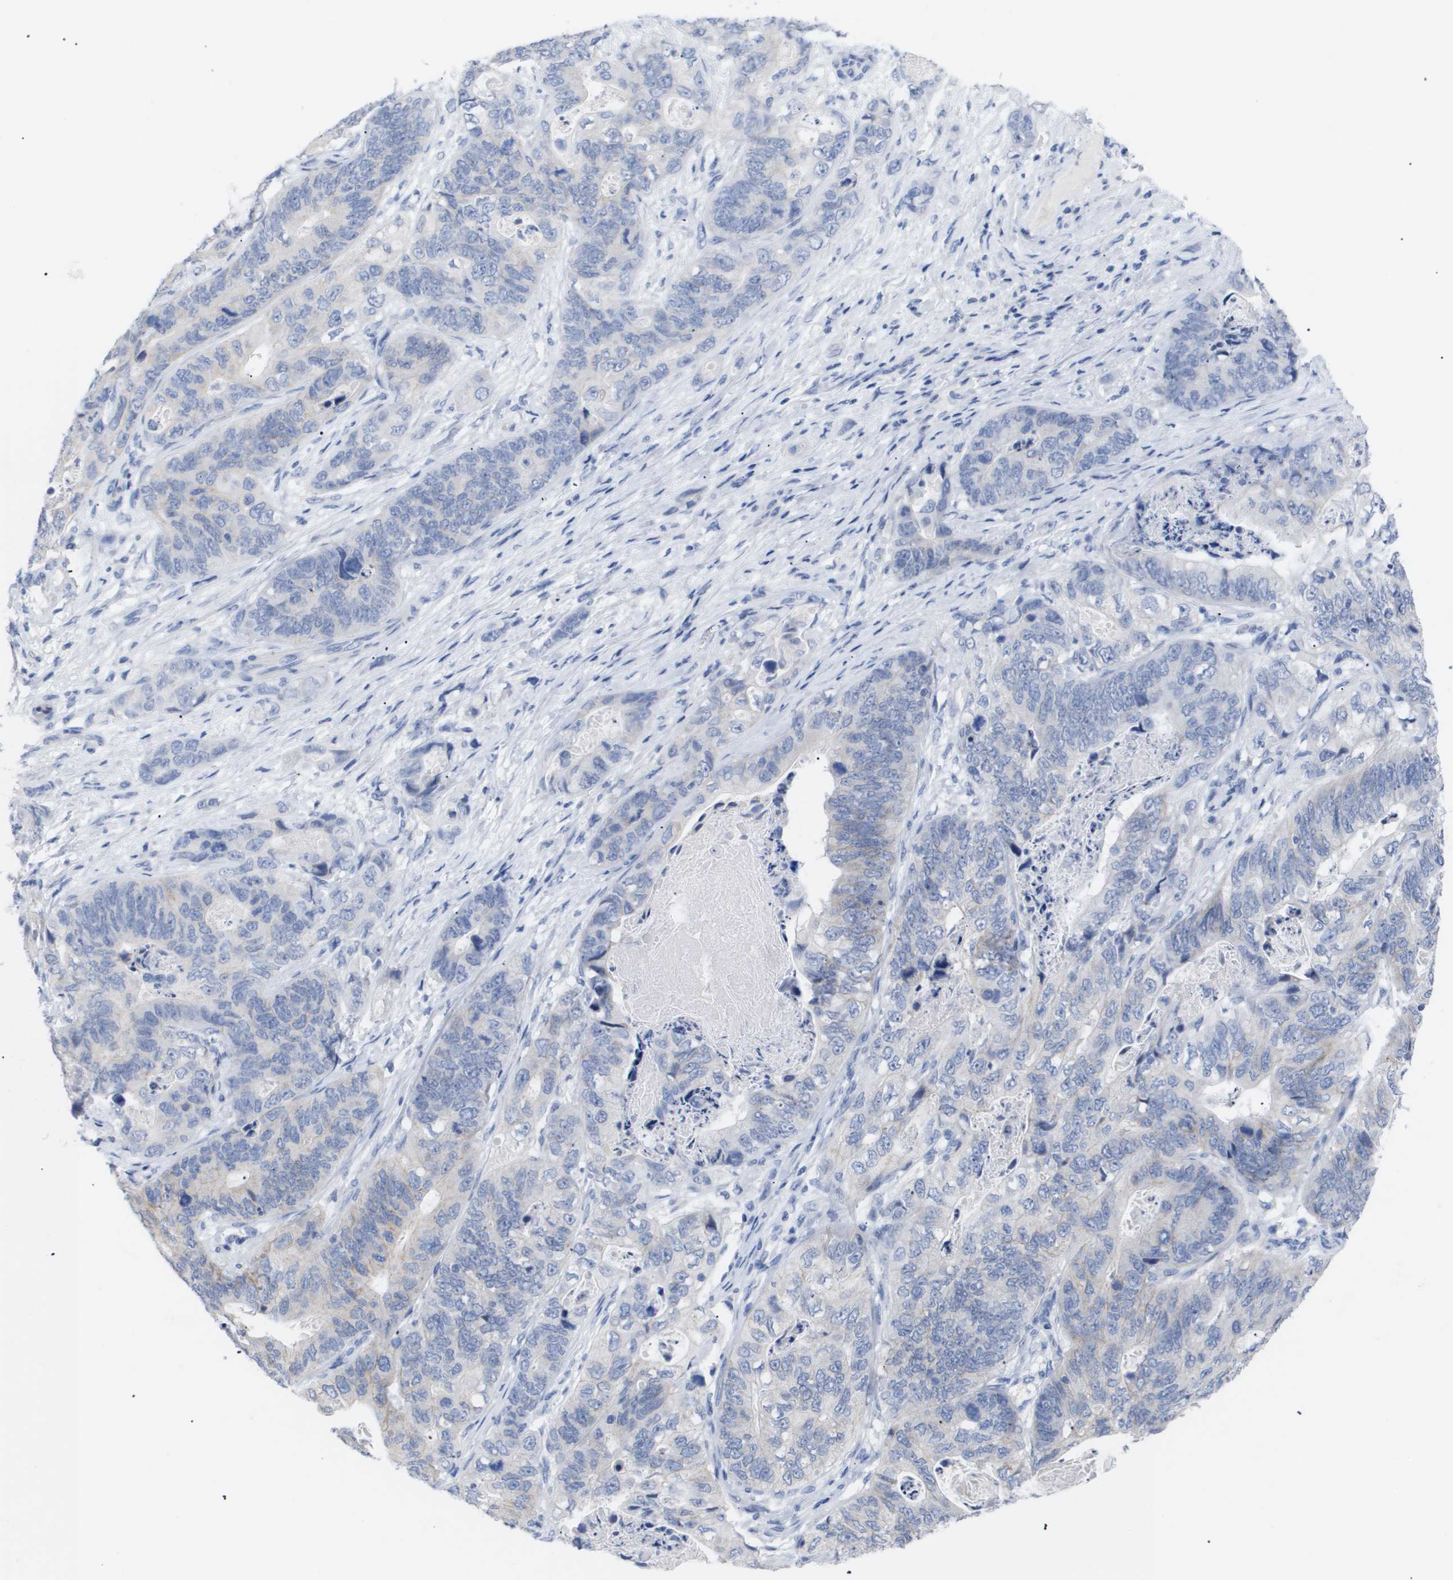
{"staining": {"intensity": "negative", "quantity": "none", "location": "none"}, "tissue": "stomach cancer", "cell_type": "Tumor cells", "image_type": "cancer", "snomed": [{"axis": "morphology", "description": "Adenocarcinoma, NOS"}, {"axis": "topography", "description": "Stomach"}], "caption": "A high-resolution photomicrograph shows IHC staining of stomach adenocarcinoma, which displays no significant positivity in tumor cells.", "gene": "CAV3", "patient": {"sex": "female", "age": 89}}